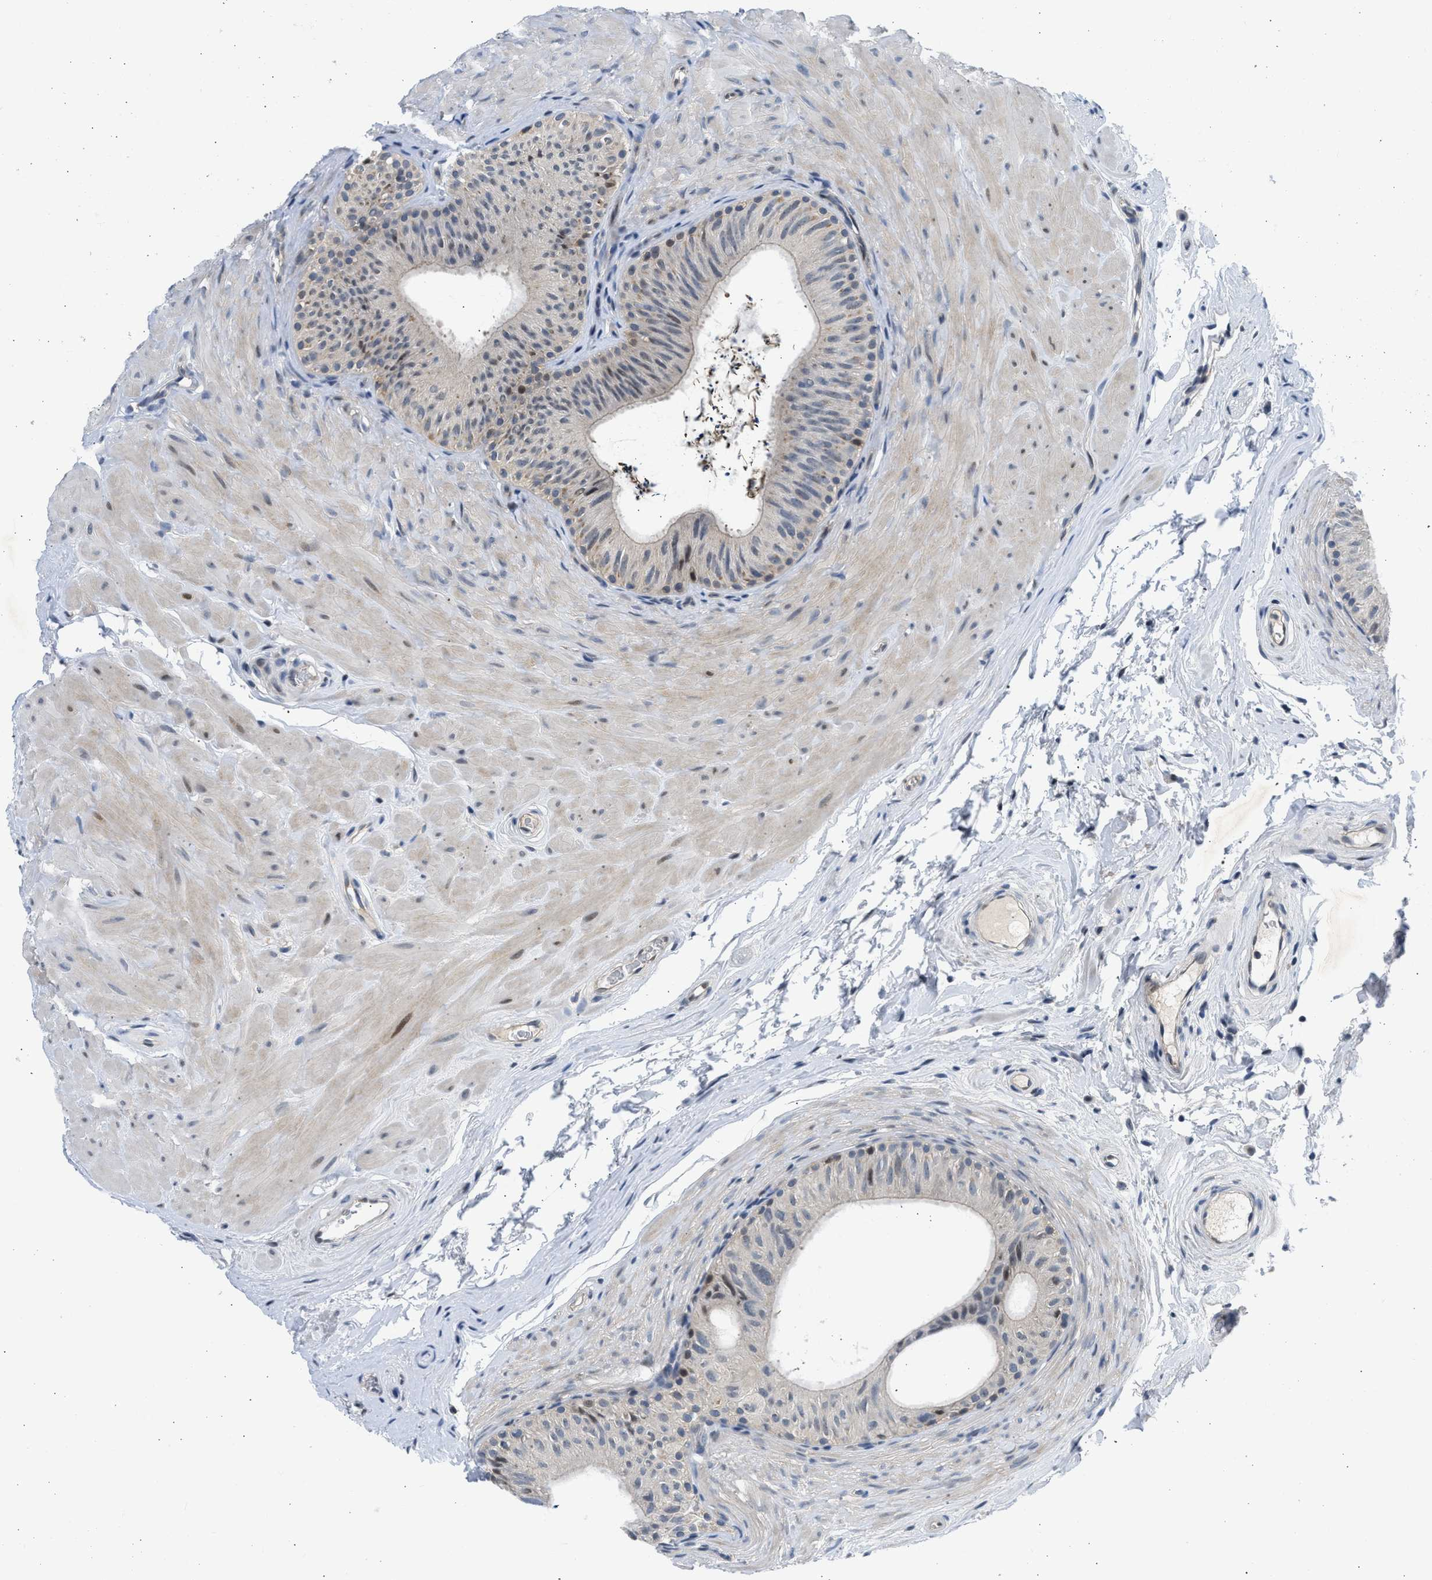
{"staining": {"intensity": "moderate", "quantity": "<25%", "location": "nuclear"}, "tissue": "epididymis", "cell_type": "Glandular cells", "image_type": "normal", "snomed": [{"axis": "morphology", "description": "Normal tissue, NOS"}, {"axis": "topography", "description": "Epididymis"}], "caption": "The immunohistochemical stain shows moderate nuclear expression in glandular cells of normal epididymis. (Brightfield microscopy of DAB IHC at high magnification).", "gene": "OLIG3", "patient": {"sex": "male", "age": 34}}